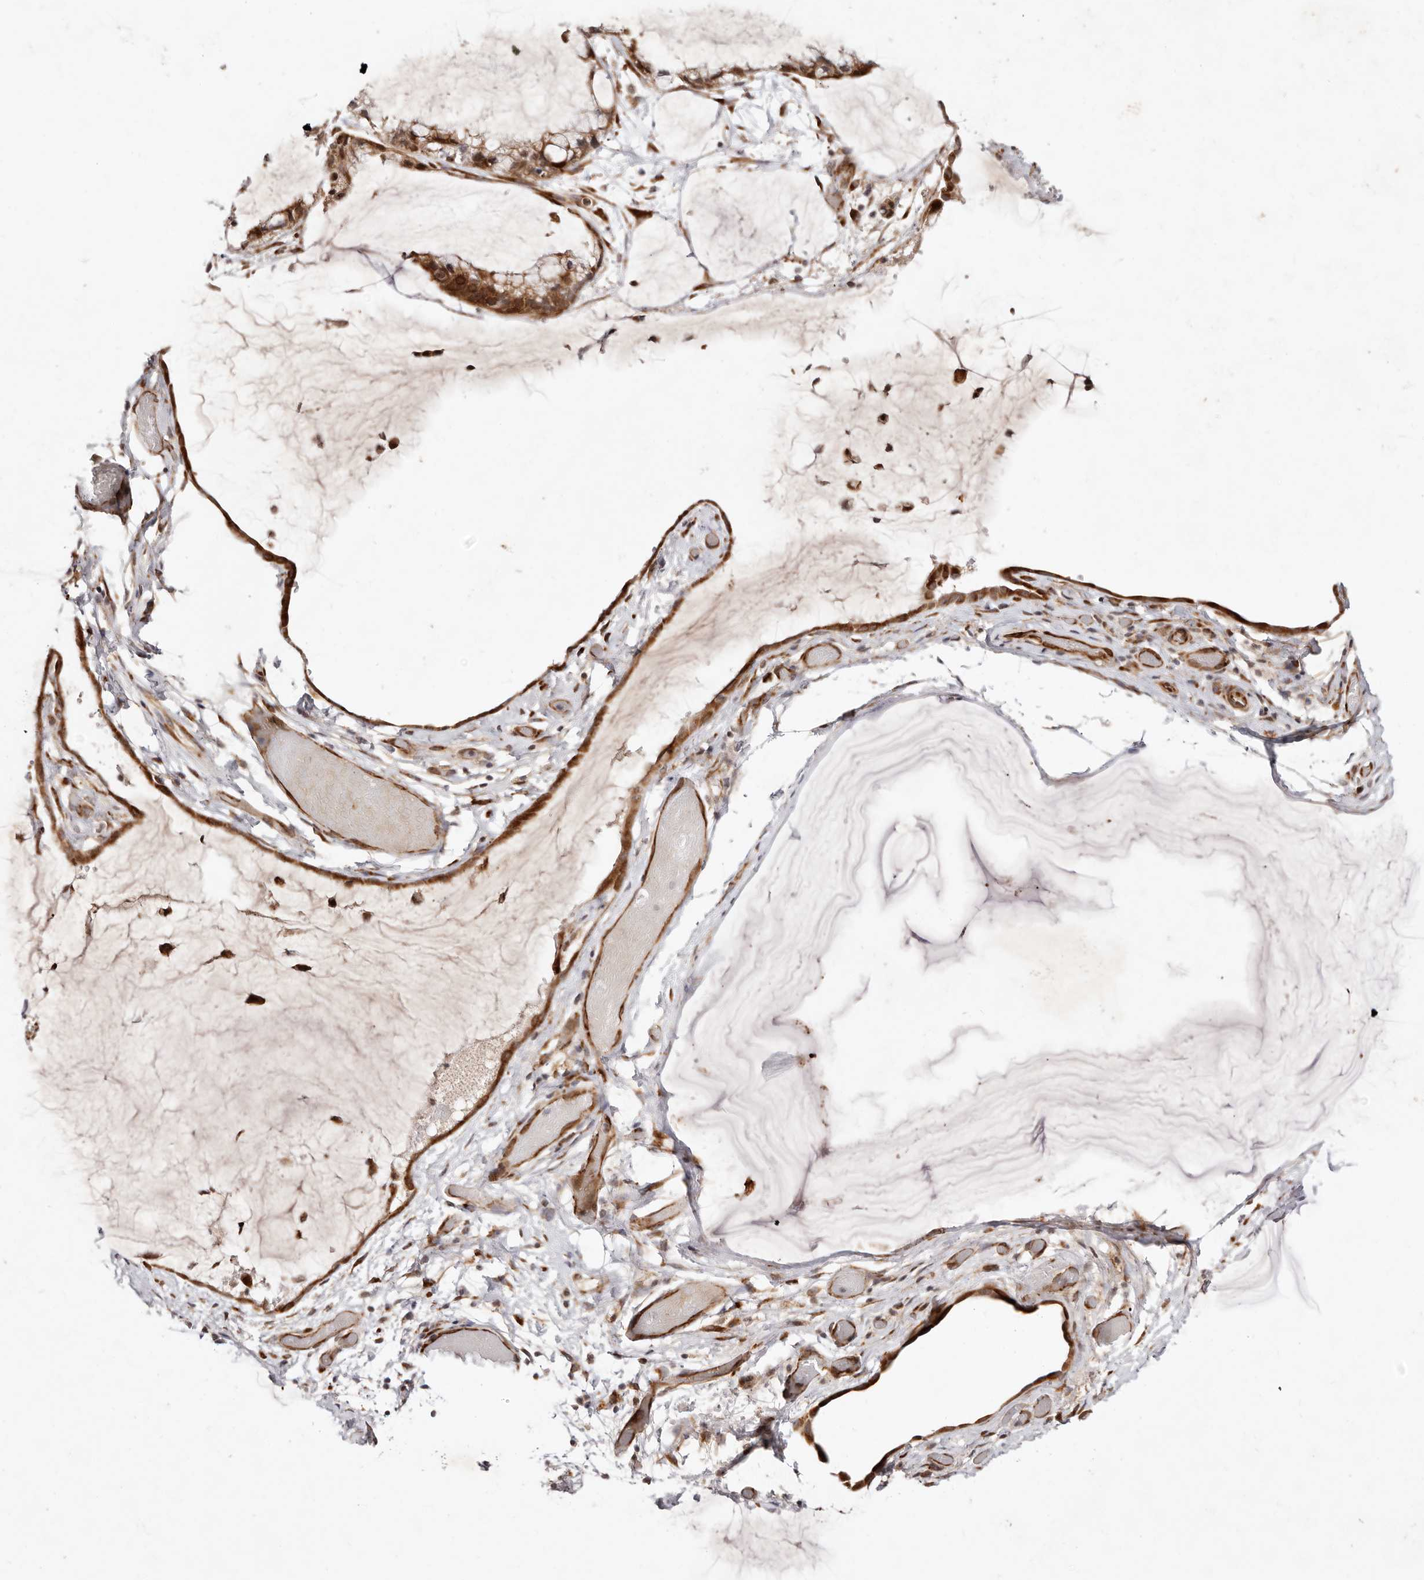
{"staining": {"intensity": "moderate", "quantity": ">75%", "location": "cytoplasmic/membranous"}, "tissue": "ovarian cancer", "cell_type": "Tumor cells", "image_type": "cancer", "snomed": [{"axis": "morphology", "description": "Cystadenocarcinoma, mucinous, NOS"}, {"axis": "topography", "description": "Ovary"}], "caption": "Immunohistochemical staining of human ovarian mucinous cystadenocarcinoma reveals medium levels of moderate cytoplasmic/membranous staining in about >75% of tumor cells.", "gene": "BCL2L15", "patient": {"sex": "female", "age": 39}}